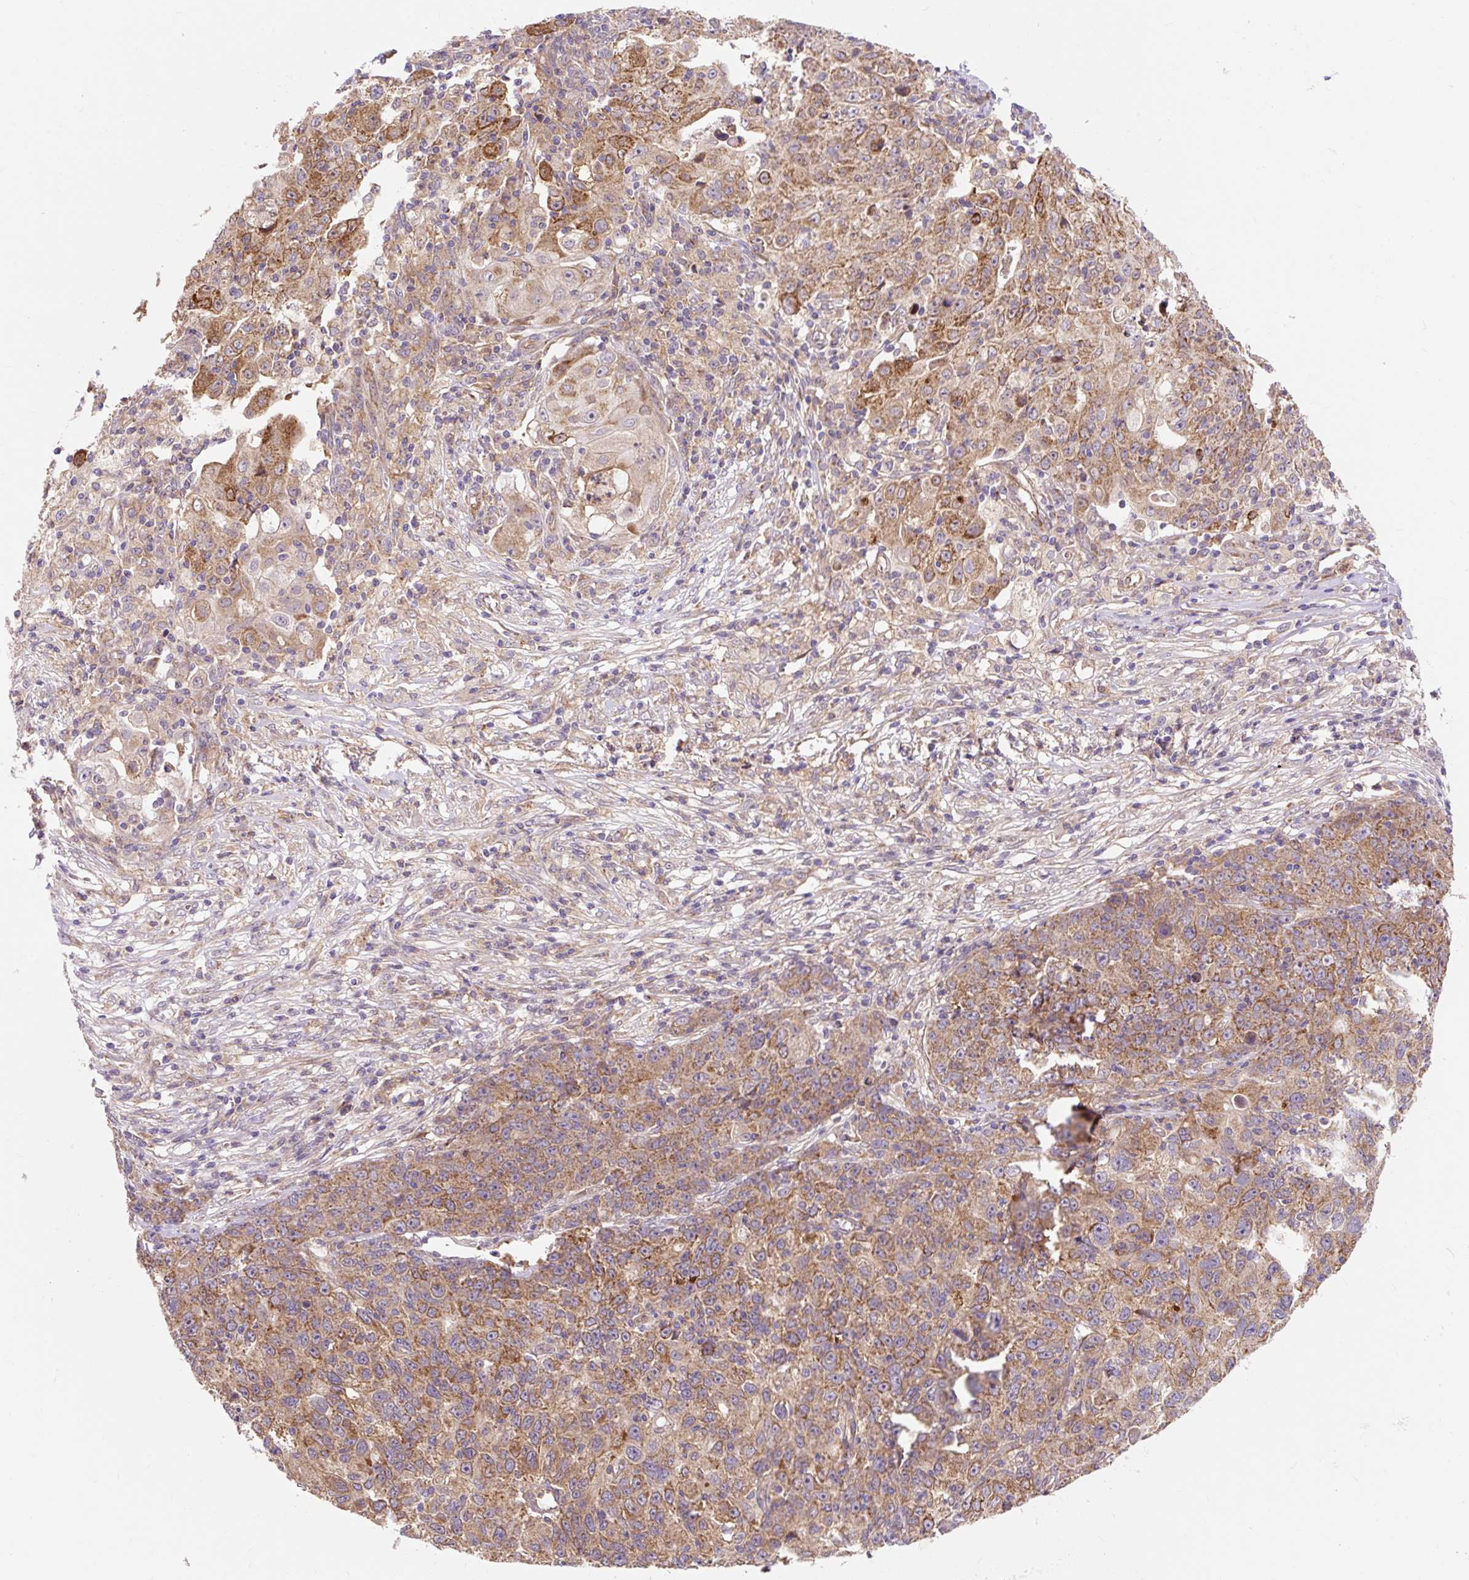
{"staining": {"intensity": "moderate", "quantity": ">75%", "location": "cytoplasmic/membranous"}, "tissue": "ovarian cancer", "cell_type": "Tumor cells", "image_type": "cancer", "snomed": [{"axis": "morphology", "description": "Carcinoma, endometroid"}, {"axis": "topography", "description": "Ovary"}], "caption": "A photomicrograph showing moderate cytoplasmic/membranous staining in approximately >75% of tumor cells in endometroid carcinoma (ovarian), as visualized by brown immunohistochemical staining.", "gene": "TRIAP1", "patient": {"sex": "female", "age": 42}}